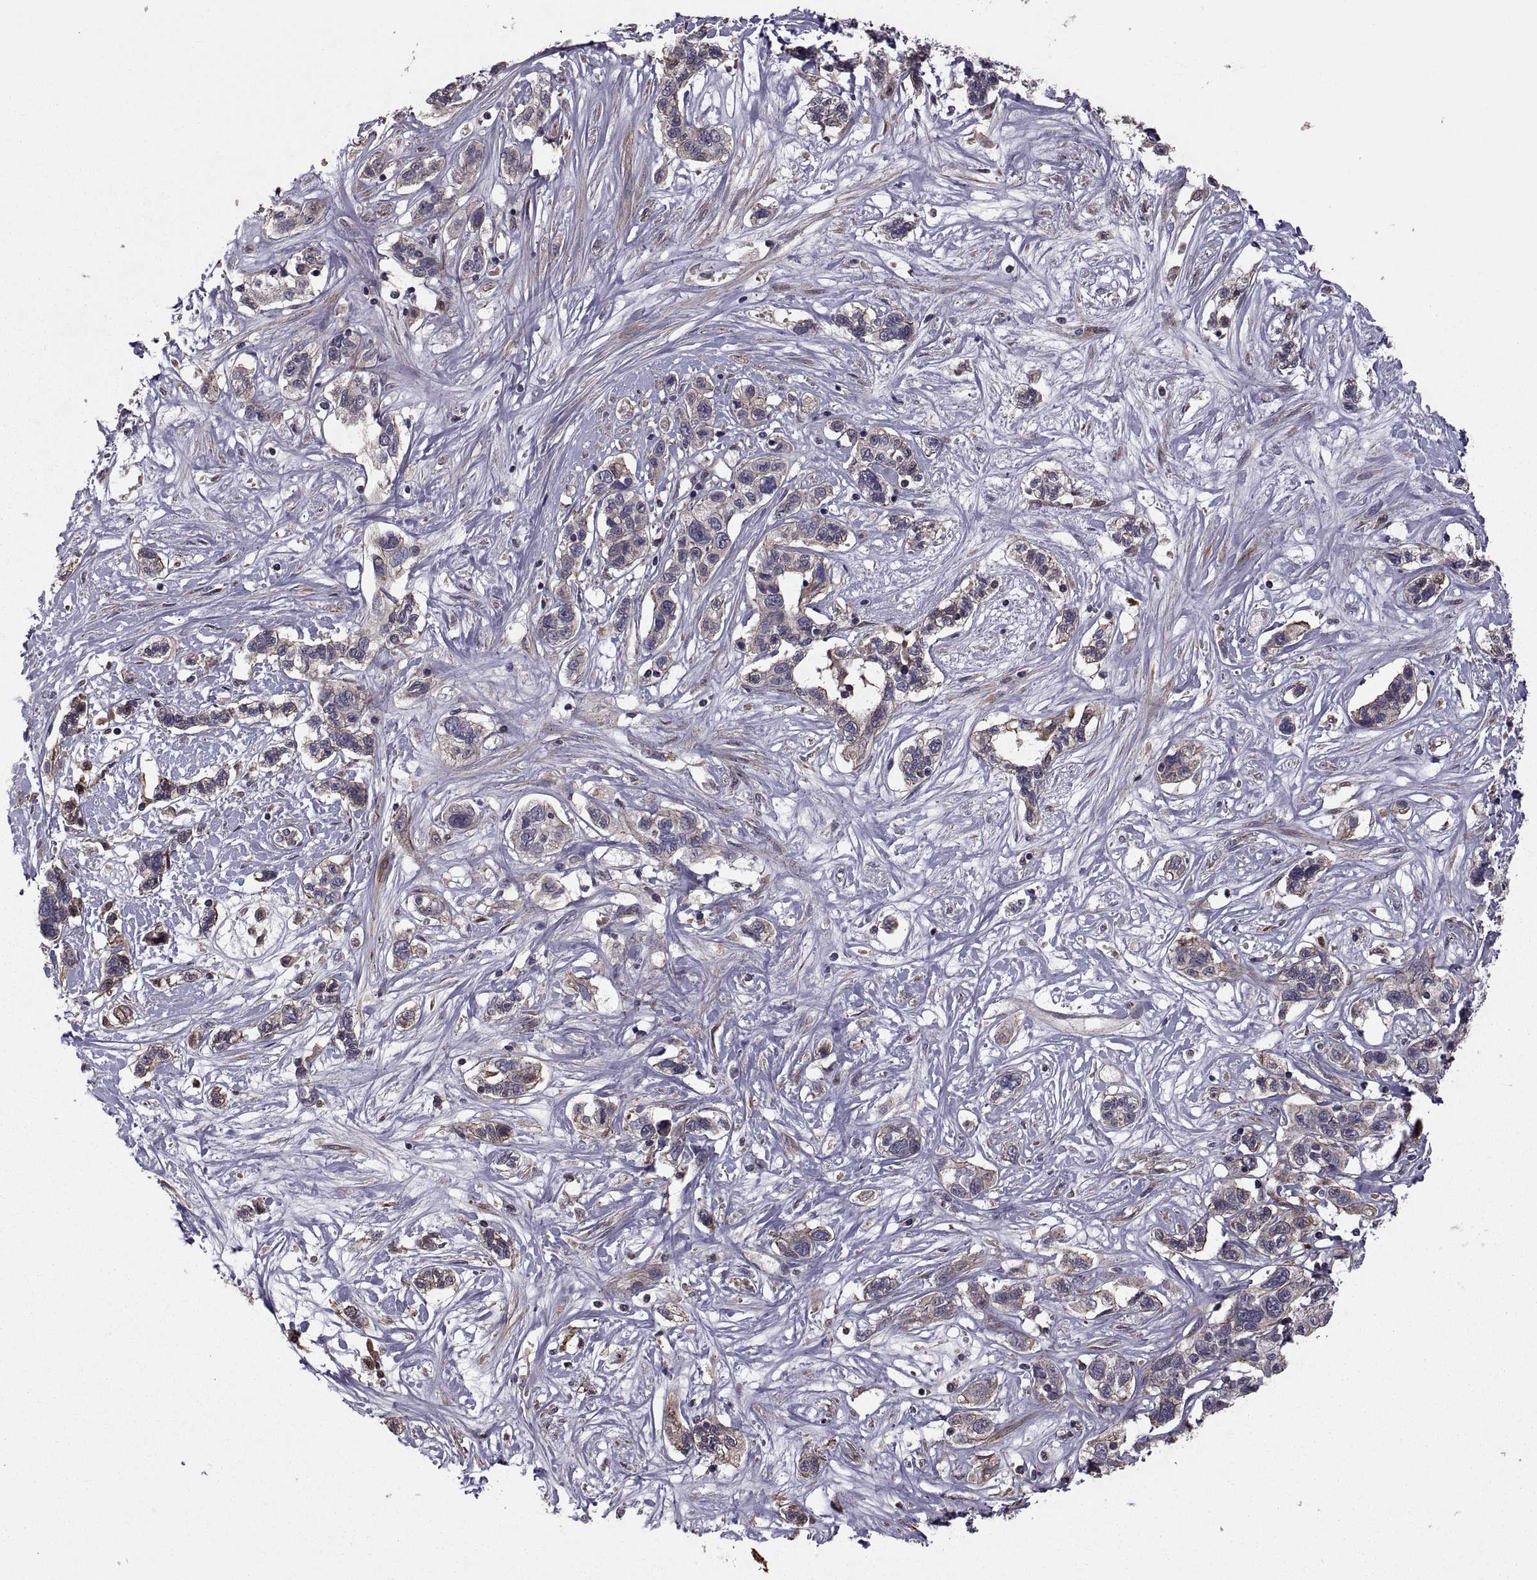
{"staining": {"intensity": "negative", "quantity": "none", "location": "none"}, "tissue": "liver cancer", "cell_type": "Tumor cells", "image_type": "cancer", "snomed": [{"axis": "morphology", "description": "Adenocarcinoma, NOS"}, {"axis": "morphology", "description": "Cholangiocarcinoma"}, {"axis": "topography", "description": "Liver"}], "caption": "There is no significant expression in tumor cells of liver cancer.", "gene": "PMM2", "patient": {"sex": "male", "age": 64}}